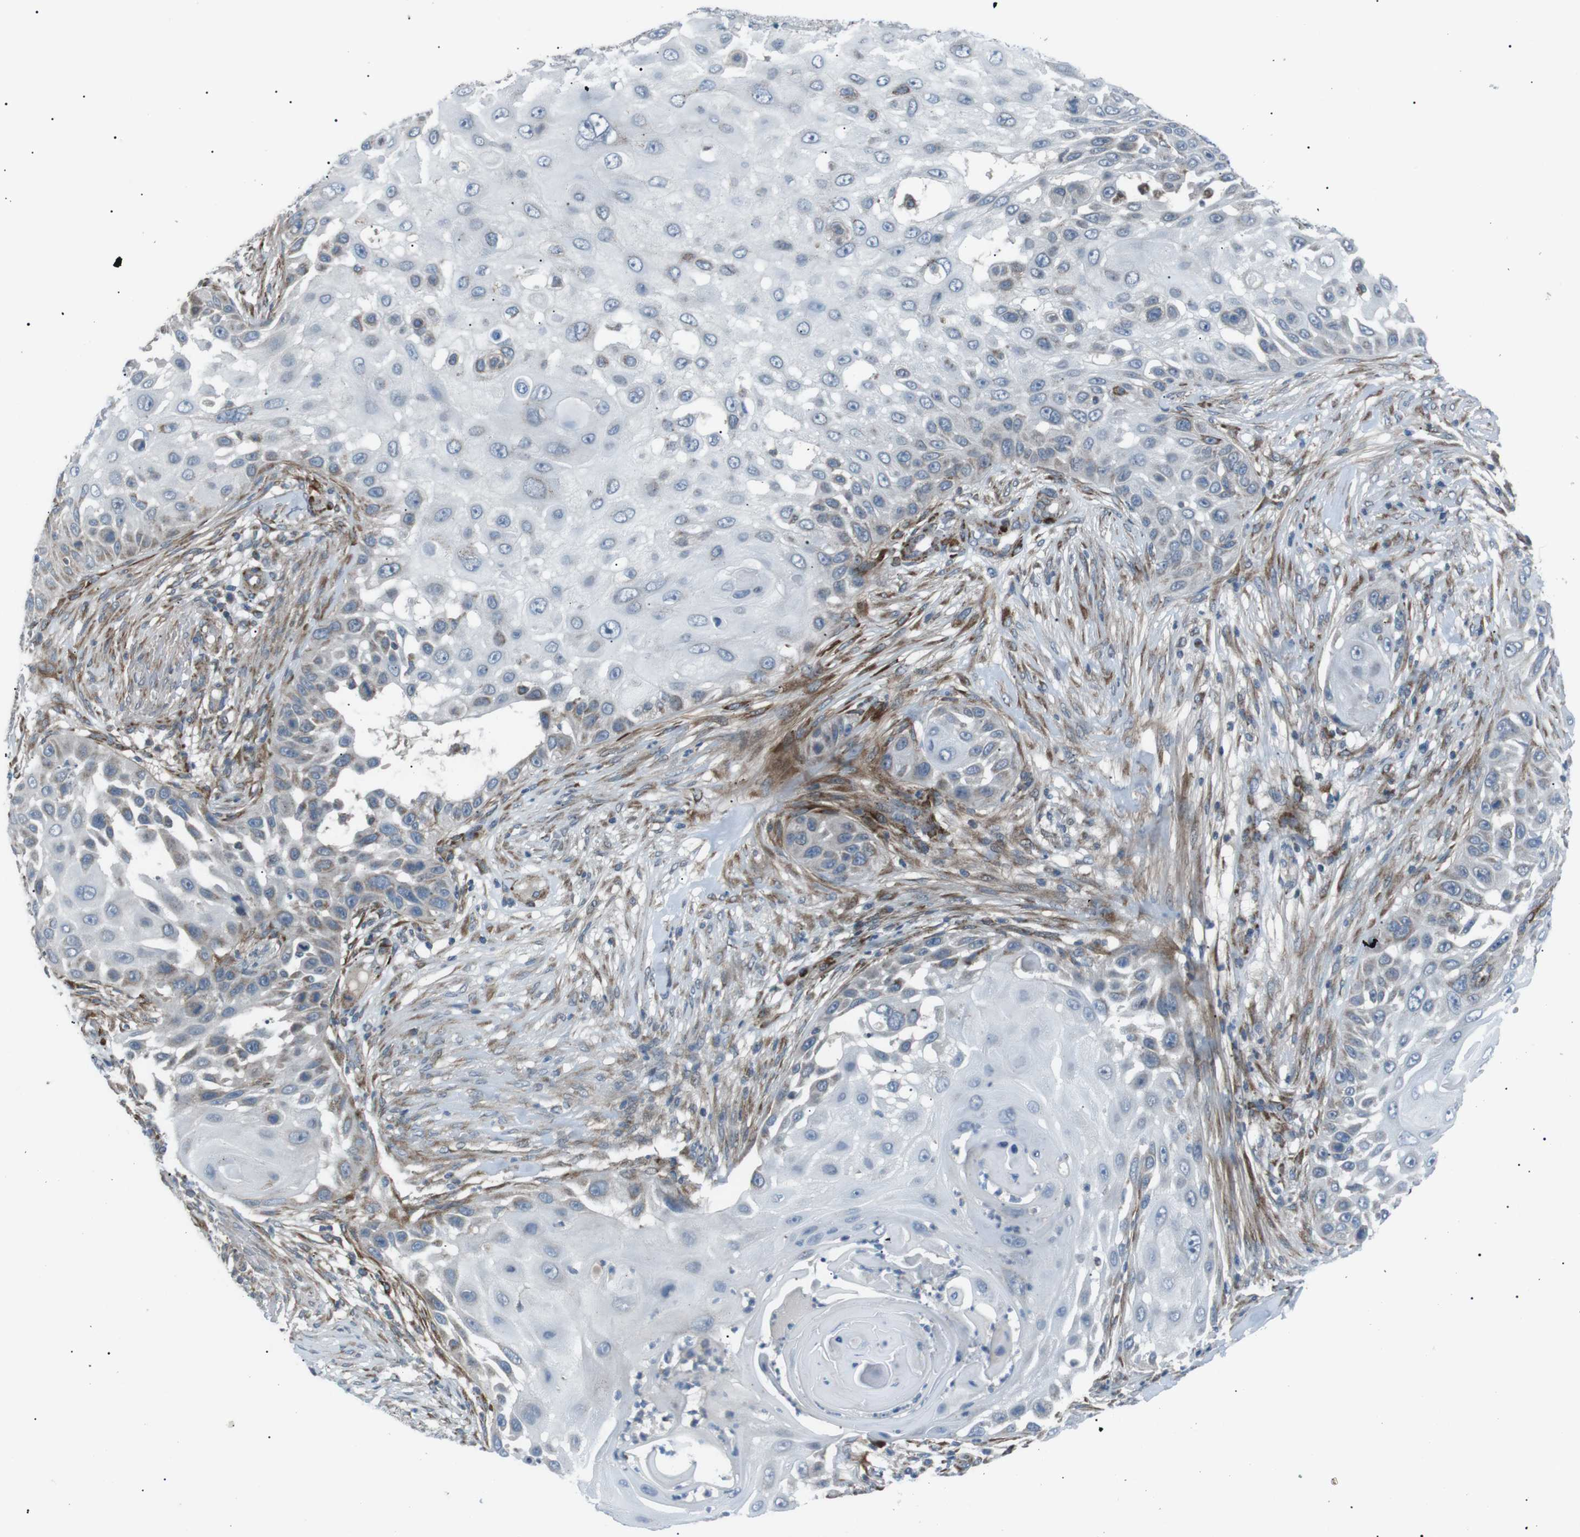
{"staining": {"intensity": "negative", "quantity": "none", "location": "none"}, "tissue": "skin cancer", "cell_type": "Tumor cells", "image_type": "cancer", "snomed": [{"axis": "morphology", "description": "Squamous cell carcinoma, NOS"}, {"axis": "topography", "description": "Skin"}], "caption": "An image of human skin squamous cell carcinoma is negative for staining in tumor cells.", "gene": "ARID5B", "patient": {"sex": "female", "age": 44}}